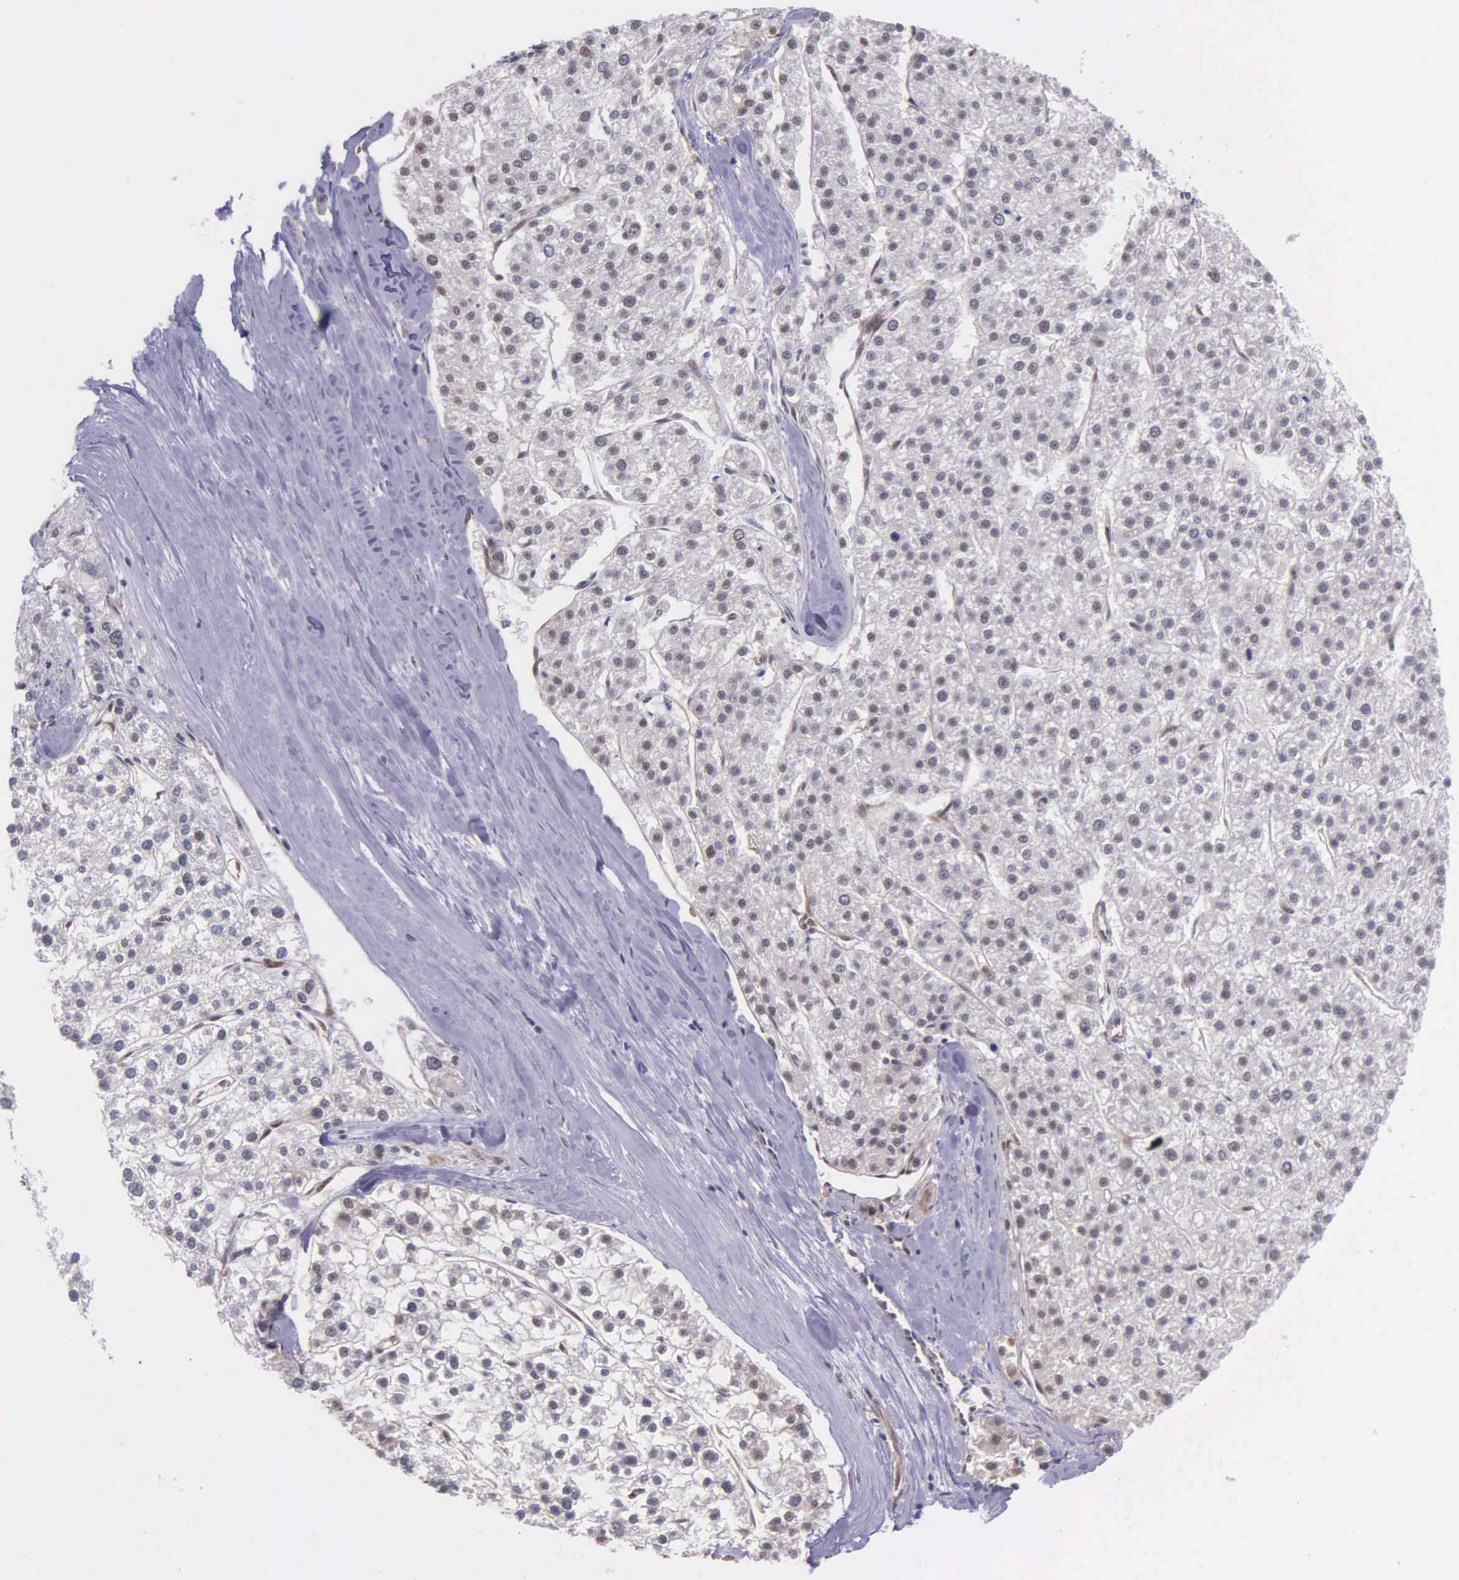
{"staining": {"intensity": "weak", "quantity": "<25%", "location": "cytoplasmic/membranous,nuclear"}, "tissue": "liver cancer", "cell_type": "Tumor cells", "image_type": "cancer", "snomed": [{"axis": "morphology", "description": "Carcinoma, Hepatocellular, NOS"}, {"axis": "topography", "description": "Liver"}], "caption": "Photomicrograph shows no protein positivity in tumor cells of liver cancer tissue.", "gene": "PSMC1", "patient": {"sex": "female", "age": 85}}